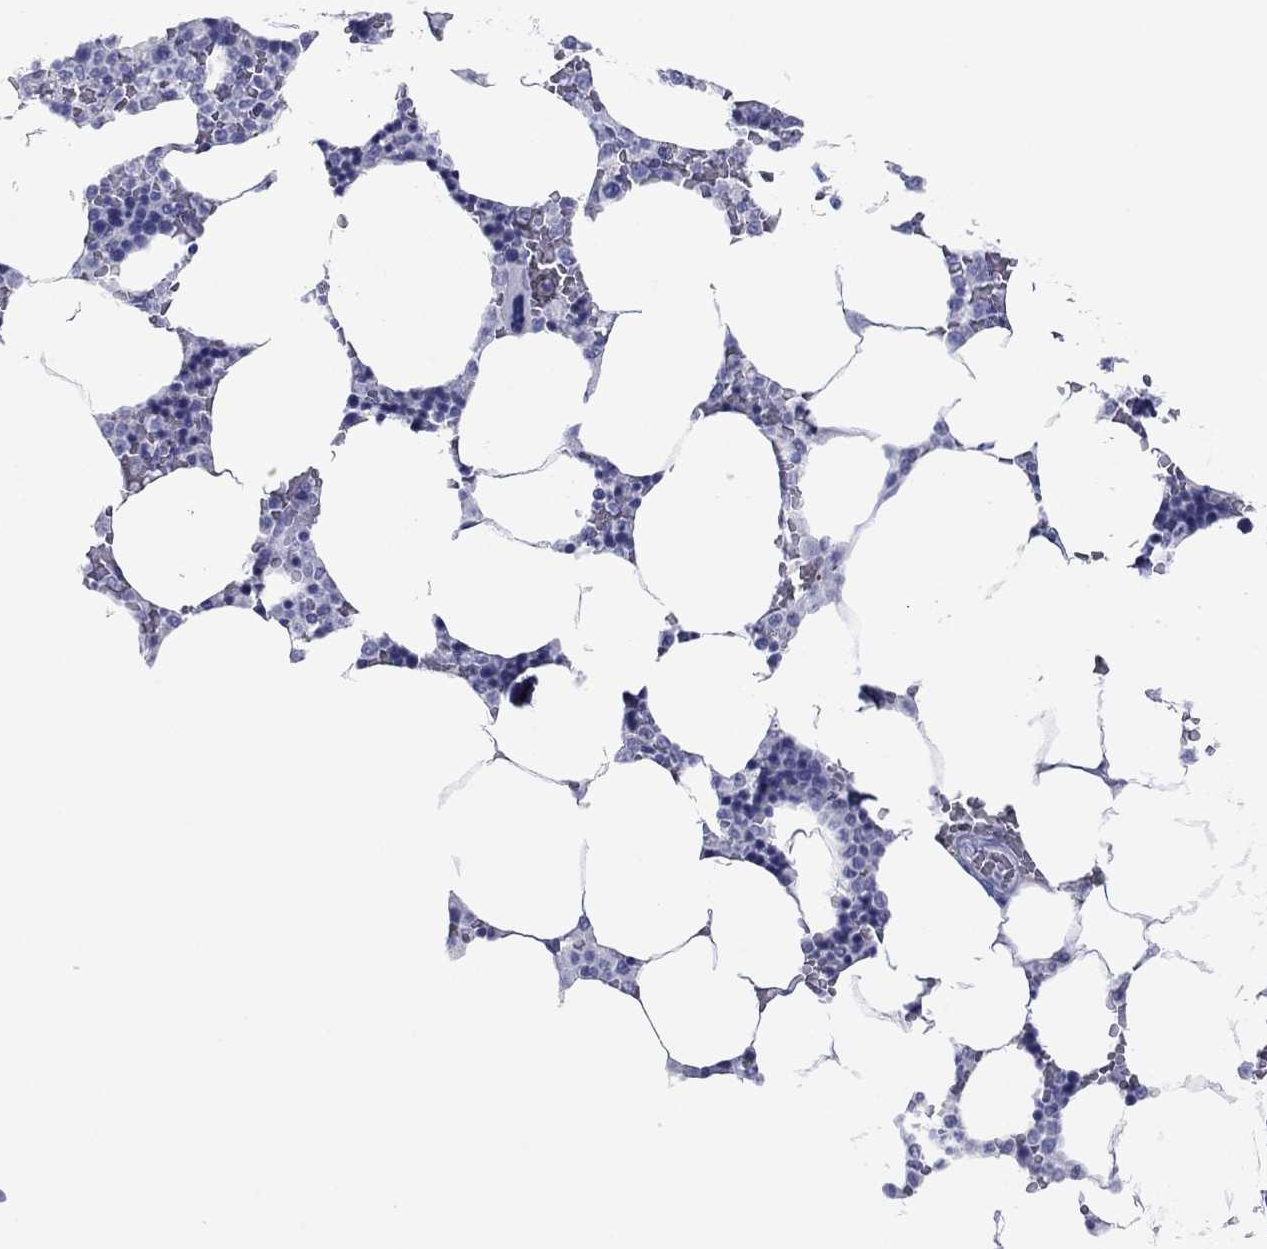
{"staining": {"intensity": "negative", "quantity": "none", "location": "none"}, "tissue": "bone marrow", "cell_type": "Hematopoietic cells", "image_type": "normal", "snomed": [{"axis": "morphology", "description": "Normal tissue, NOS"}, {"axis": "topography", "description": "Bone marrow"}], "caption": "DAB (3,3'-diaminobenzidine) immunohistochemical staining of normal human bone marrow demonstrates no significant expression in hematopoietic cells. The staining is performed using DAB (3,3'-diaminobenzidine) brown chromogen with nuclei counter-stained in using hematoxylin.", "gene": "ATP4A", "patient": {"sex": "male", "age": 63}}